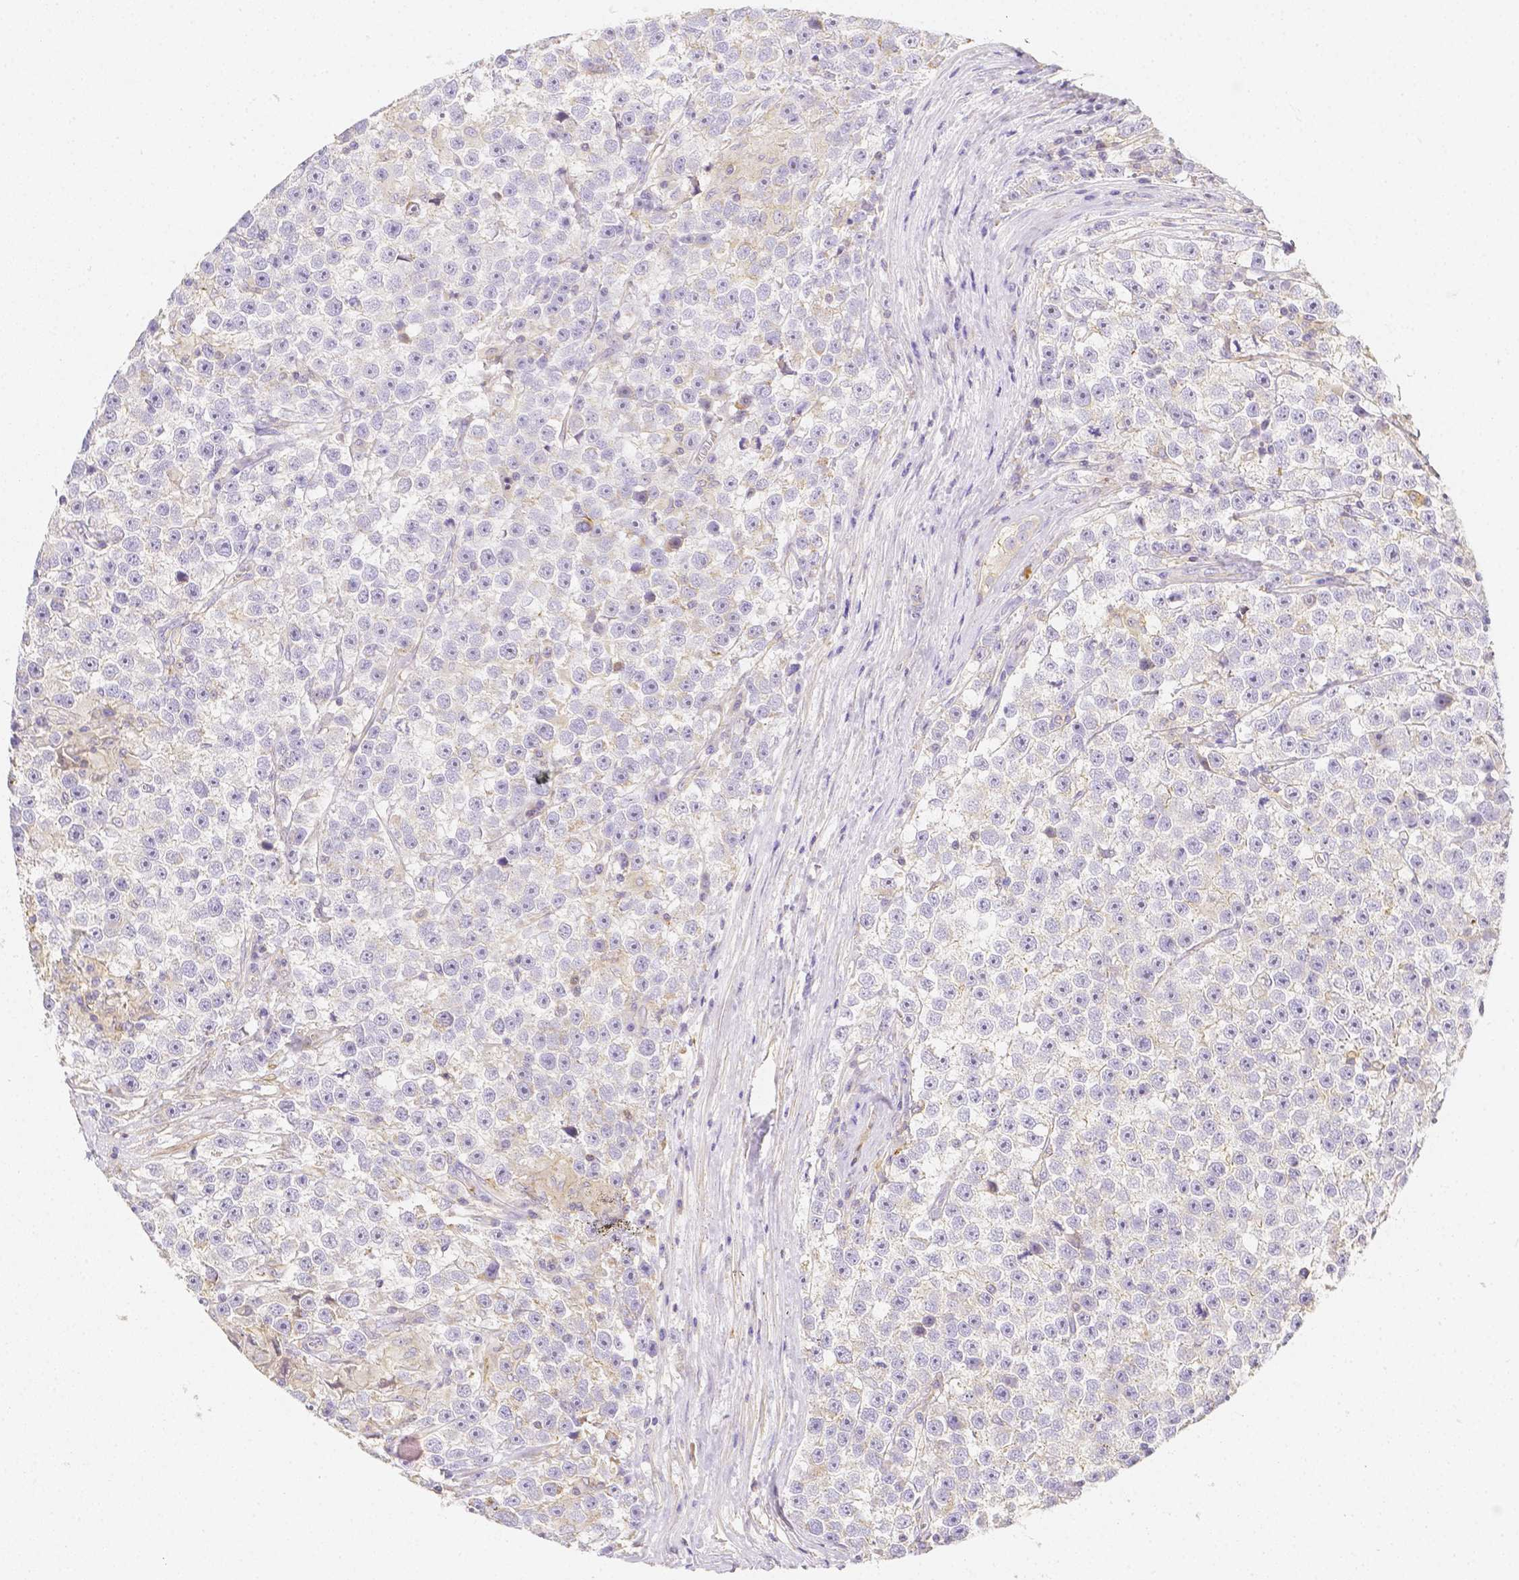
{"staining": {"intensity": "negative", "quantity": "none", "location": "none"}, "tissue": "testis cancer", "cell_type": "Tumor cells", "image_type": "cancer", "snomed": [{"axis": "morphology", "description": "Seminoma, NOS"}, {"axis": "topography", "description": "Testis"}], "caption": "Immunohistochemical staining of human testis cancer (seminoma) exhibits no significant staining in tumor cells.", "gene": "ASAH2", "patient": {"sex": "male", "age": 31}}